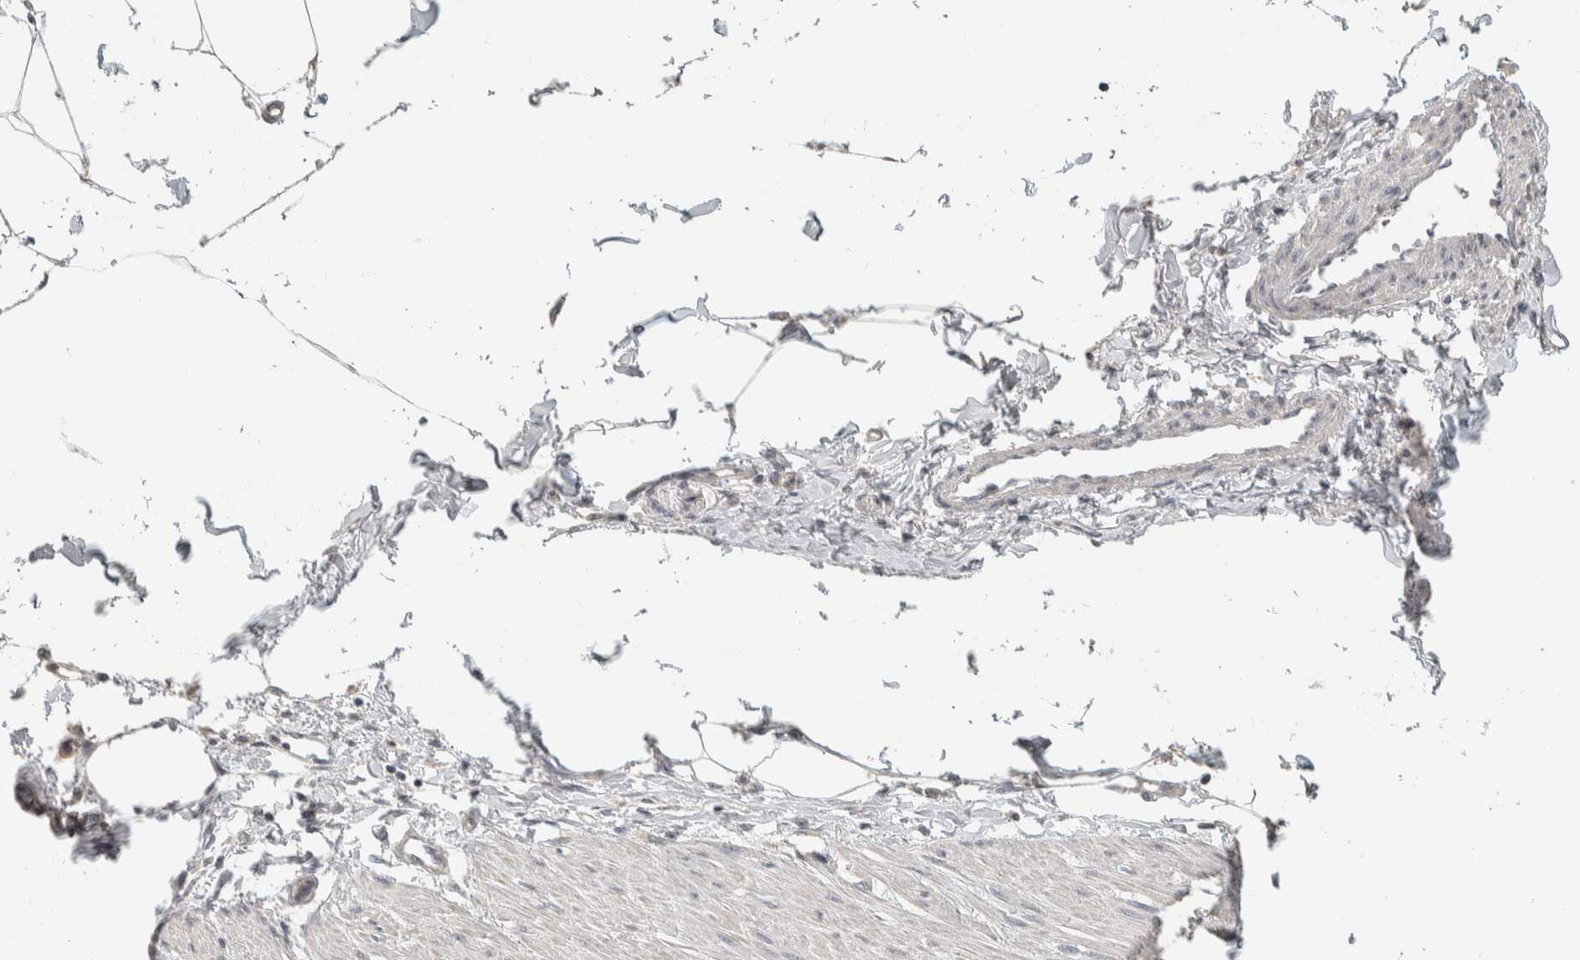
{"staining": {"intensity": "negative", "quantity": "none", "location": "none"}, "tissue": "adipose tissue", "cell_type": "Adipocytes", "image_type": "normal", "snomed": [{"axis": "morphology", "description": "Normal tissue, NOS"}, {"axis": "morphology", "description": "Adenocarcinoma, NOS"}, {"axis": "topography", "description": "Colon"}, {"axis": "topography", "description": "Peripheral nerve tissue"}], "caption": "Immunohistochemistry of normal adipose tissue displays no positivity in adipocytes. (IHC, brightfield microscopy, high magnification).", "gene": "AFP", "patient": {"sex": "male", "age": 14}}